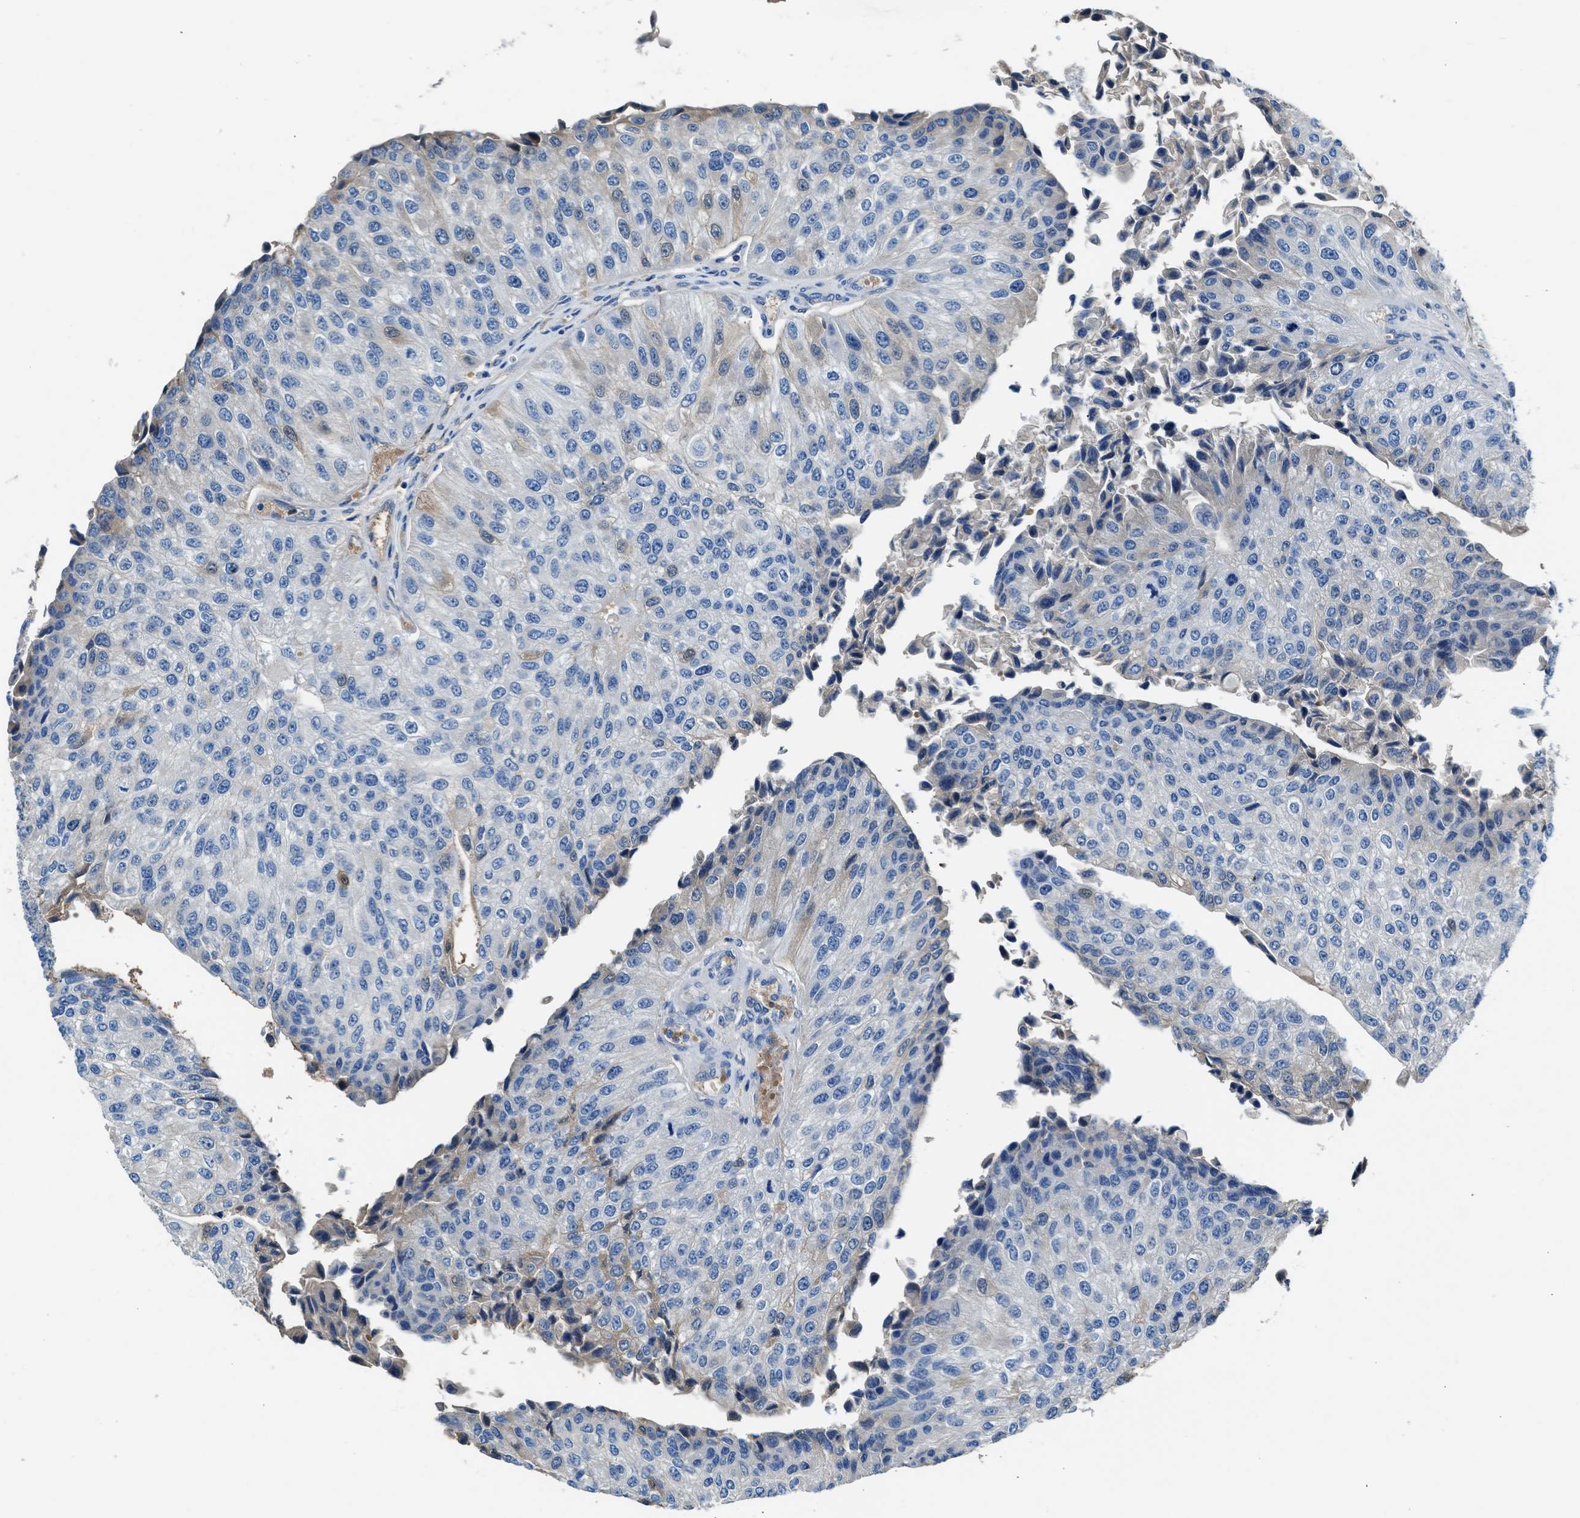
{"staining": {"intensity": "weak", "quantity": "<25%", "location": "cytoplasmic/membranous"}, "tissue": "urothelial cancer", "cell_type": "Tumor cells", "image_type": "cancer", "snomed": [{"axis": "morphology", "description": "Urothelial carcinoma, High grade"}, {"axis": "topography", "description": "Kidney"}, {"axis": "topography", "description": "Urinary bladder"}], "caption": "There is no significant staining in tumor cells of urothelial cancer.", "gene": "RWDD2B", "patient": {"sex": "male", "age": 77}}